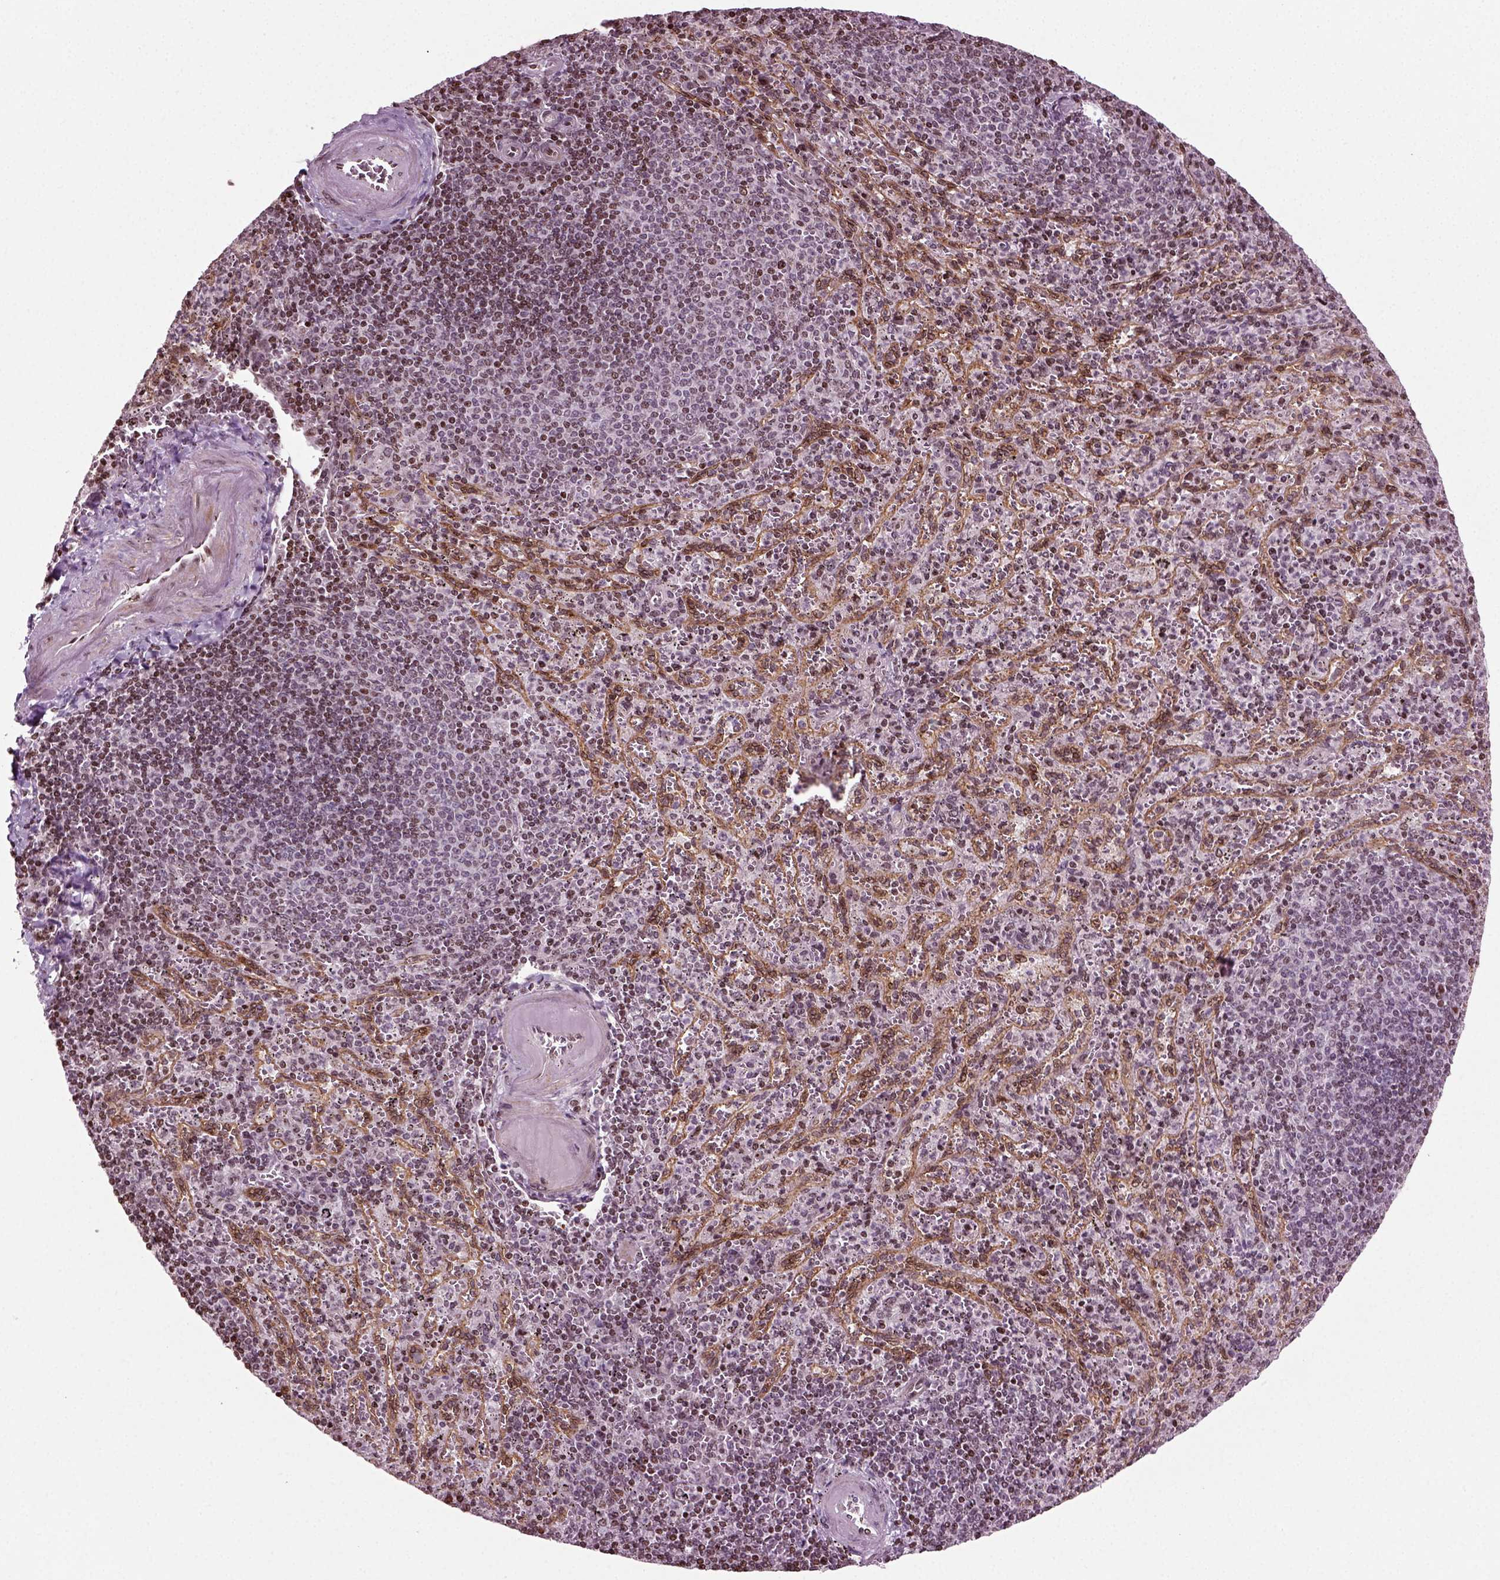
{"staining": {"intensity": "moderate", "quantity": "<25%", "location": "nuclear"}, "tissue": "spleen", "cell_type": "Cells in red pulp", "image_type": "normal", "snomed": [{"axis": "morphology", "description": "Normal tissue, NOS"}, {"axis": "topography", "description": "Spleen"}], "caption": "A micrograph showing moderate nuclear expression in about <25% of cells in red pulp in unremarkable spleen, as visualized by brown immunohistochemical staining.", "gene": "HEYL", "patient": {"sex": "male", "age": 57}}